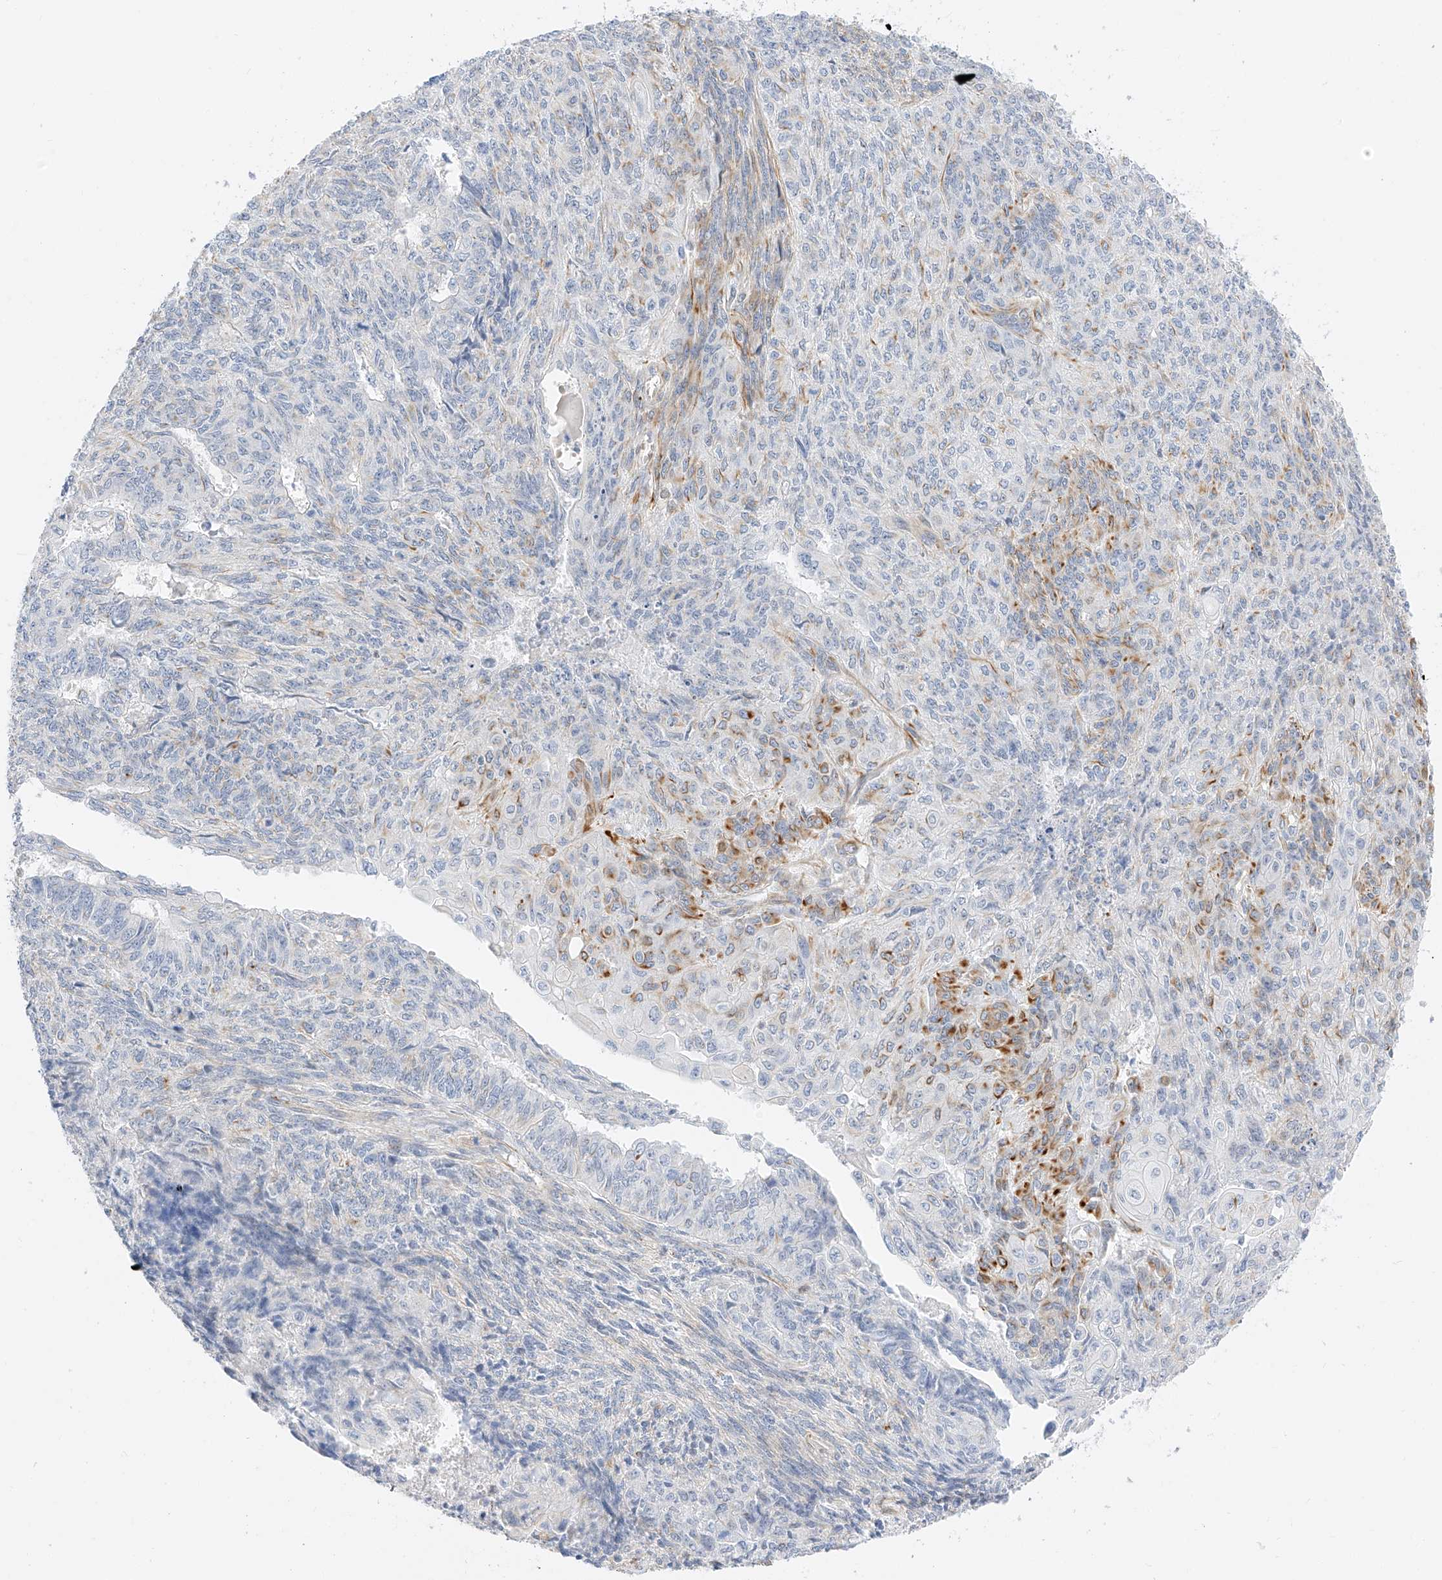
{"staining": {"intensity": "negative", "quantity": "none", "location": "none"}, "tissue": "endometrial cancer", "cell_type": "Tumor cells", "image_type": "cancer", "snomed": [{"axis": "morphology", "description": "Adenocarcinoma, NOS"}, {"axis": "topography", "description": "Endometrium"}], "caption": "This is a histopathology image of immunohistochemistry (IHC) staining of adenocarcinoma (endometrial), which shows no staining in tumor cells.", "gene": "CDCP2", "patient": {"sex": "female", "age": 32}}